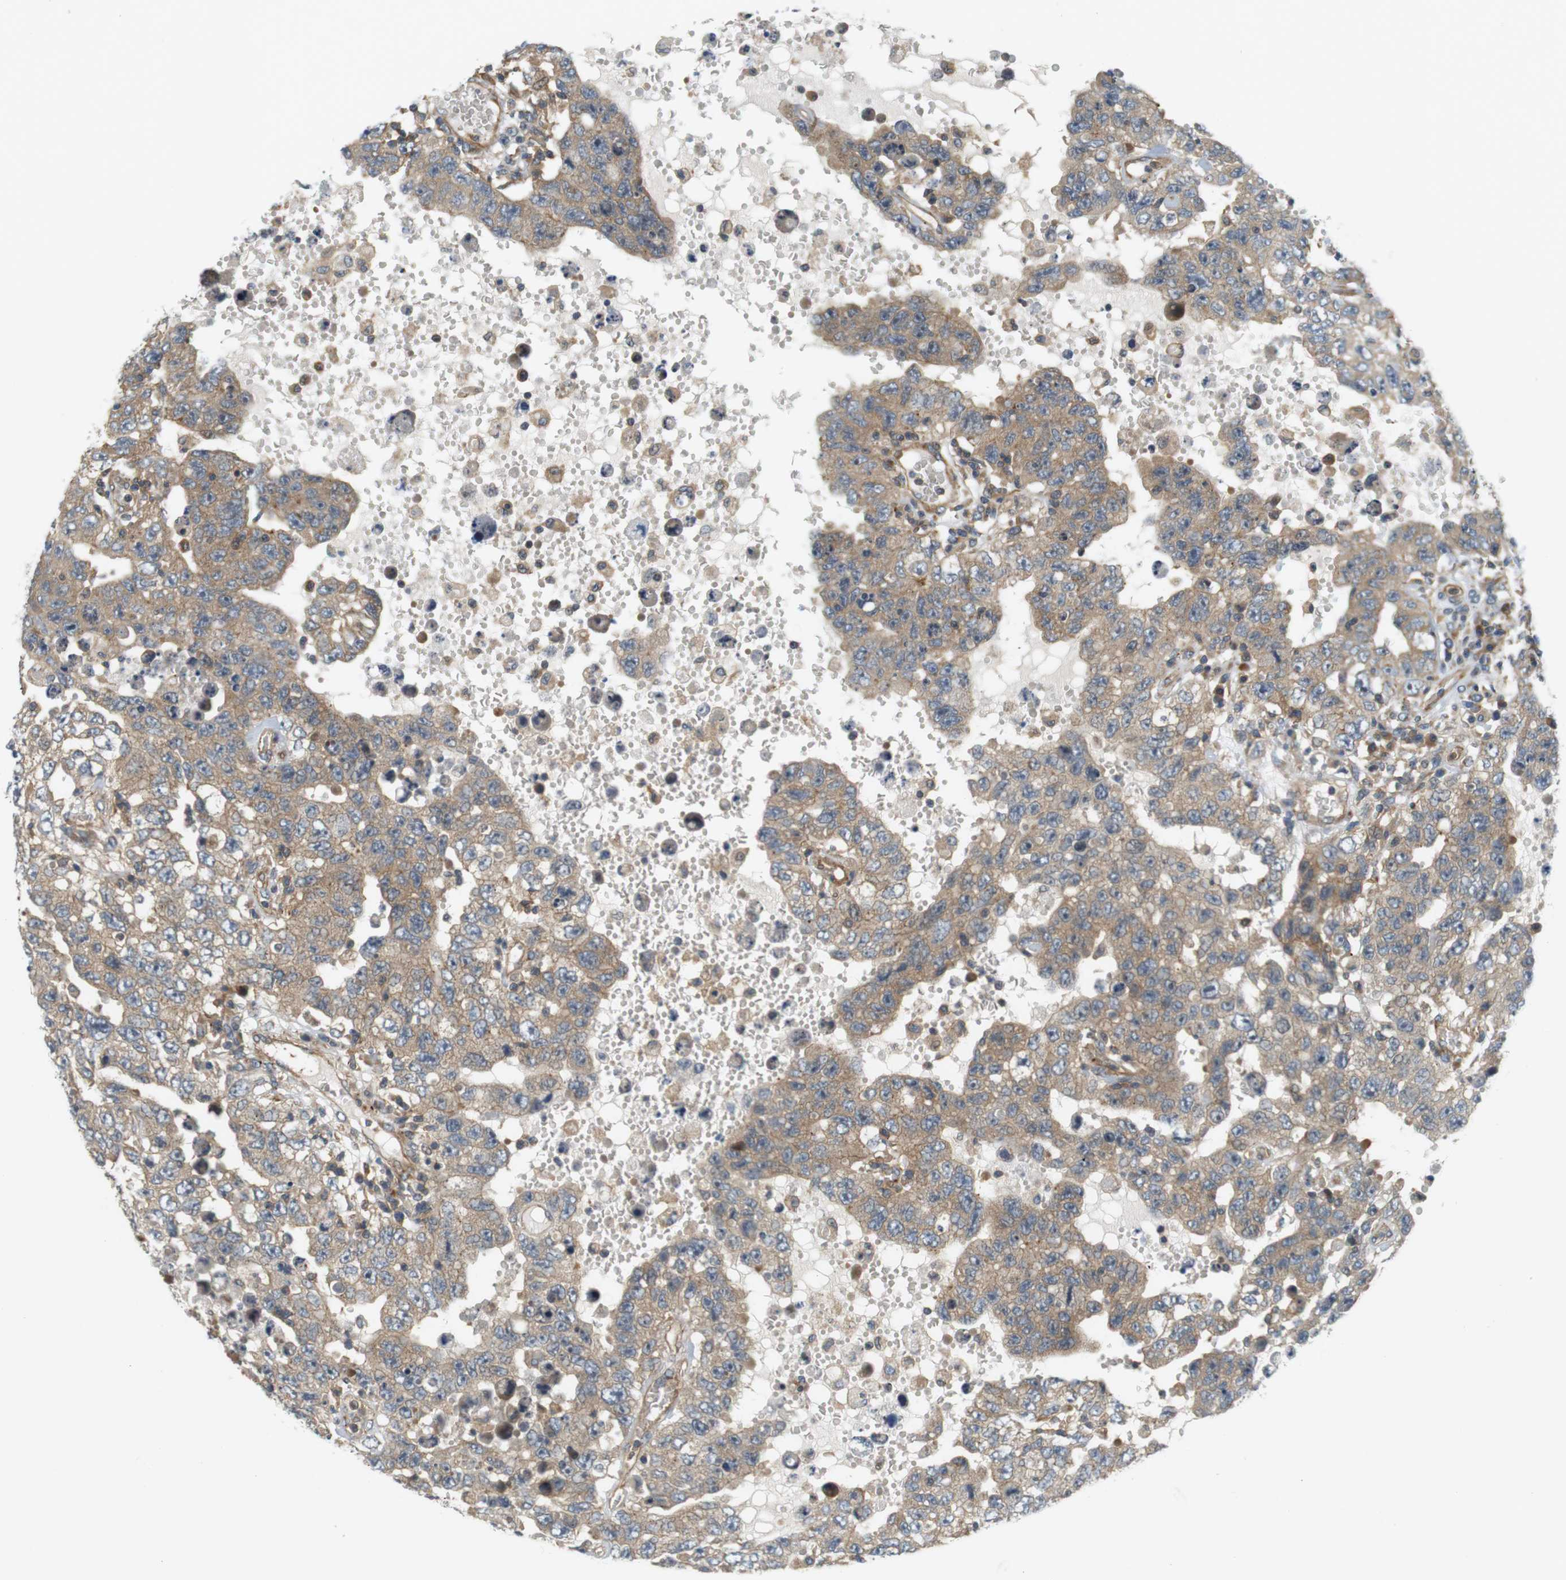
{"staining": {"intensity": "weak", "quantity": ">75%", "location": "cytoplasmic/membranous"}, "tissue": "testis cancer", "cell_type": "Tumor cells", "image_type": "cancer", "snomed": [{"axis": "morphology", "description": "Carcinoma, Embryonal, NOS"}, {"axis": "topography", "description": "Testis"}], "caption": "This photomicrograph demonstrates testis embryonal carcinoma stained with IHC to label a protein in brown. The cytoplasmic/membranous of tumor cells show weak positivity for the protein. Nuclei are counter-stained blue.", "gene": "SH3GLB1", "patient": {"sex": "male", "age": 26}}